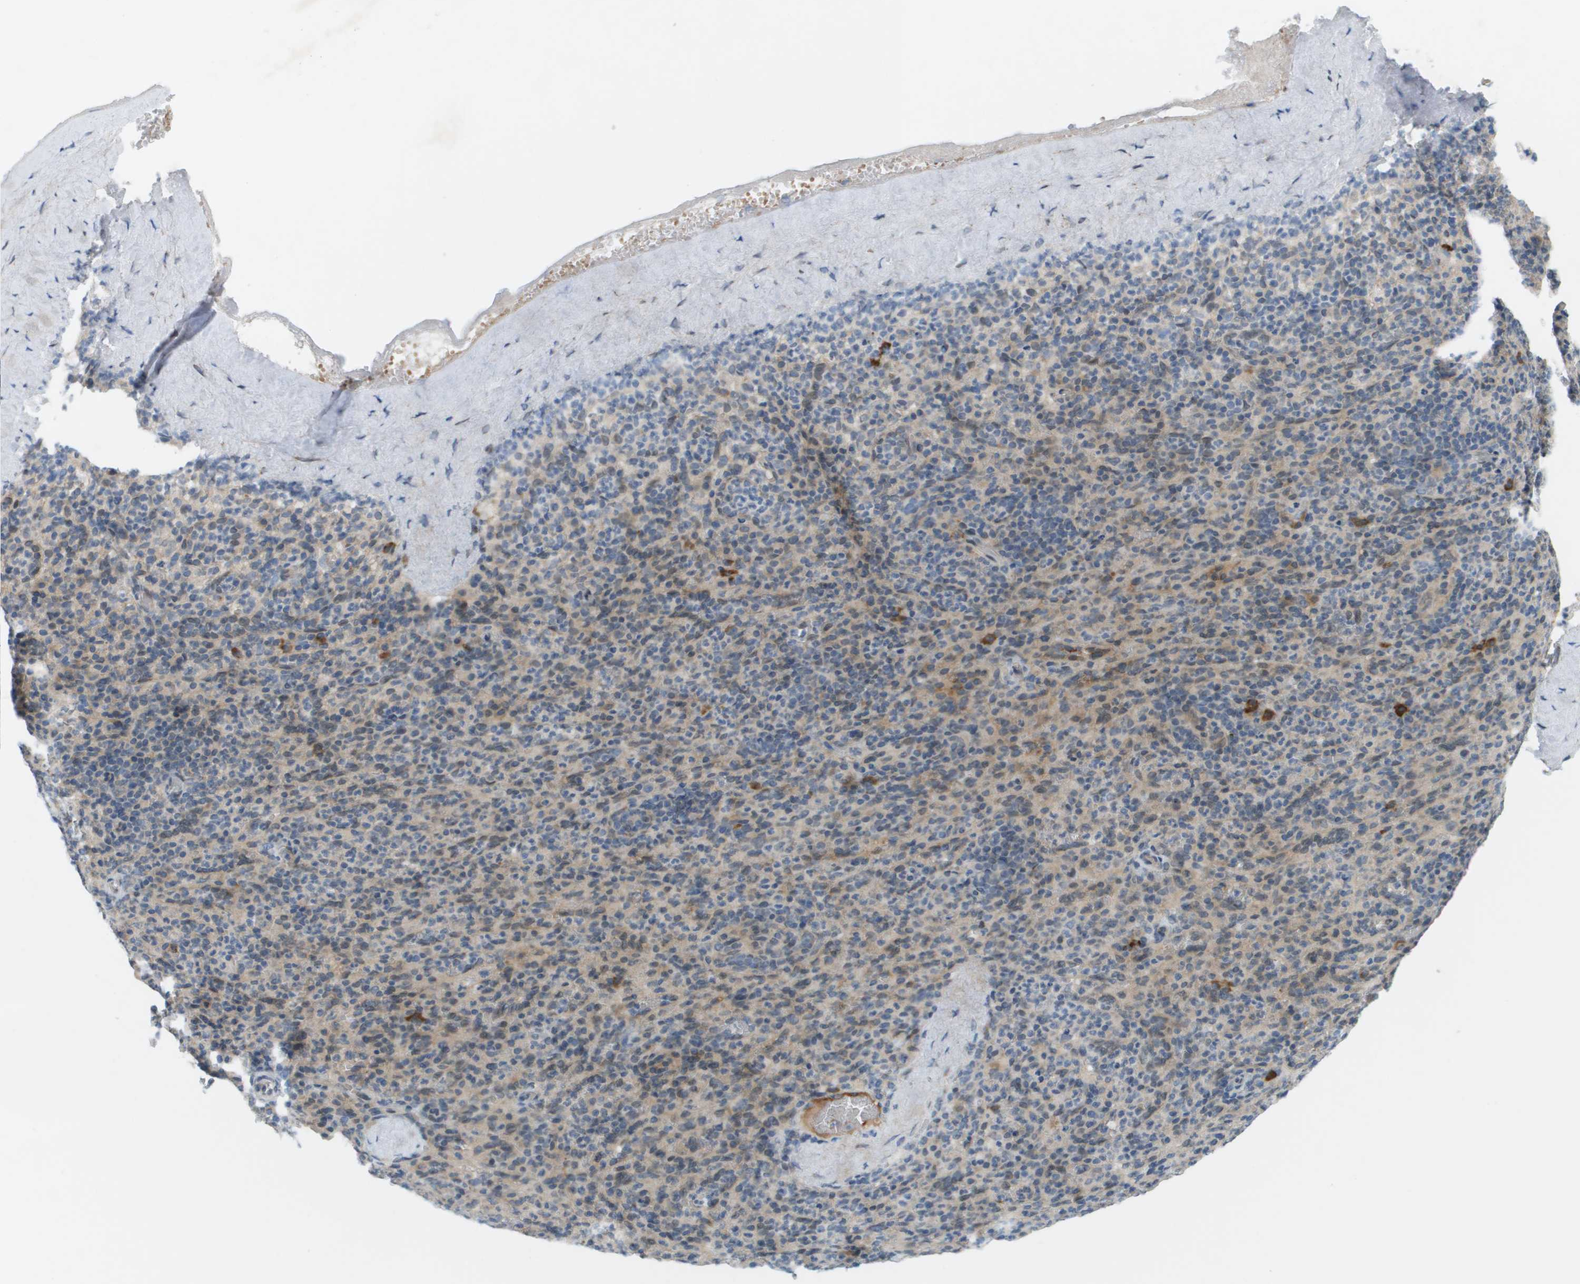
{"staining": {"intensity": "moderate", "quantity": "<25%", "location": "nuclear"}, "tissue": "spleen", "cell_type": "Cells in red pulp", "image_type": "normal", "snomed": [{"axis": "morphology", "description": "Normal tissue, NOS"}, {"axis": "topography", "description": "Spleen"}], "caption": "IHC photomicrograph of normal human spleen stained for a protein (brown), which displays low levels of moderate nuclear staining in about <25% of cells in red pulp.", "gene": "CACNB4", "patient": {"sex": "male", "age": 36}}